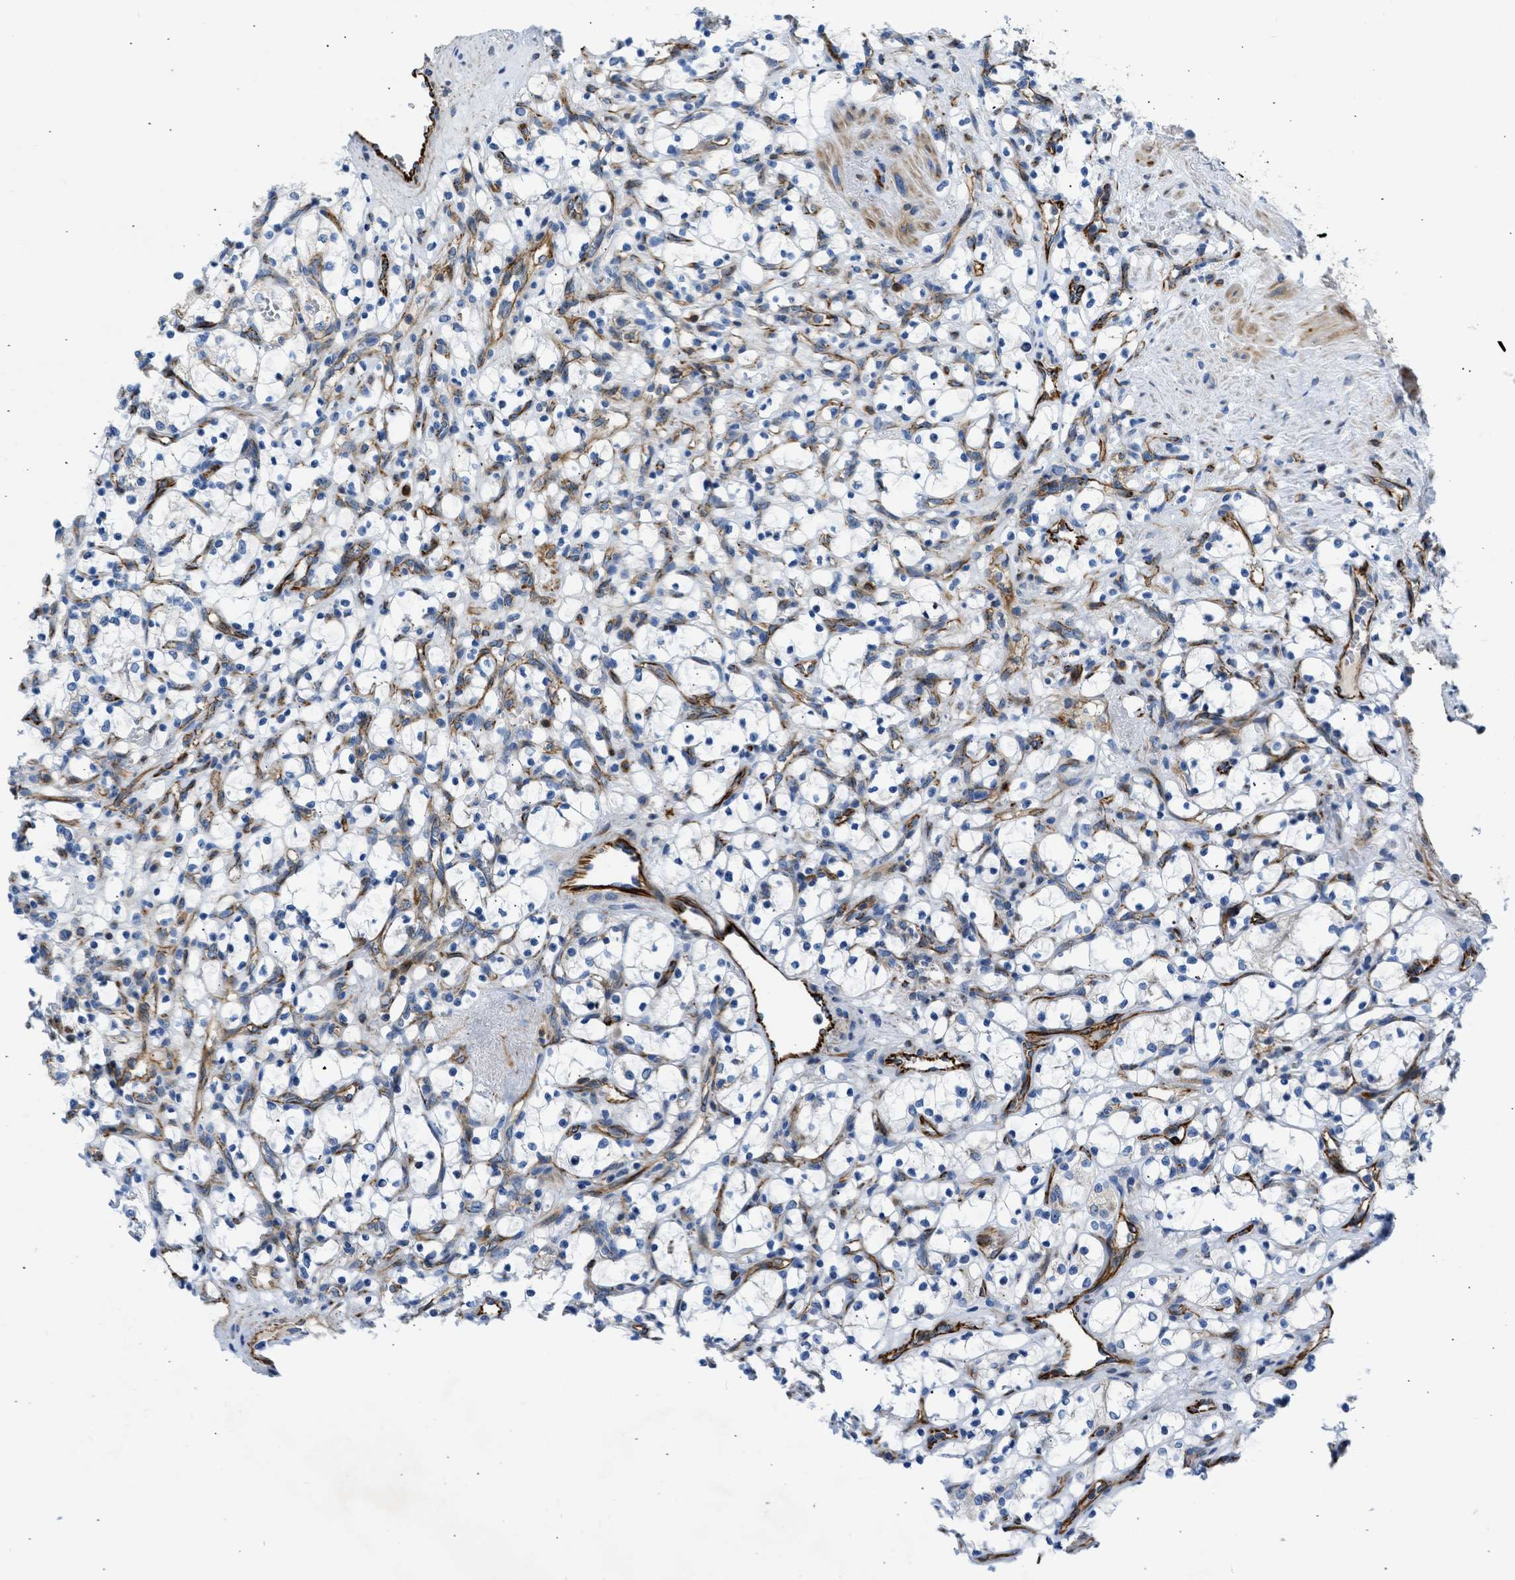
{"staining": {"intensity": "negative", "quantity": "none", "location": "none"}, "tissue": "renal cancer", "cell_type": "Tumor cells", "image_type": "cancer", "snomed": [{"axis": "morphology", "description": "Adenocarcinoma, NOS"}, {"axis": "topography", "description": "Kidney"}], "caption": "High power microscopy histopathology image of an immunohistochemistry (IHC) histopathology image of renal cancer, revealing no significant positivity in tumor cells. The staining was performed using DAB (3,3'-diaminobenzidine) to visualize the protein expression in brown, while the nuclei were stained in blue with hematoxylin (Magnification: 20x).", "gene": "ULK4", "patient": {"sex": "female", "age": 69}}